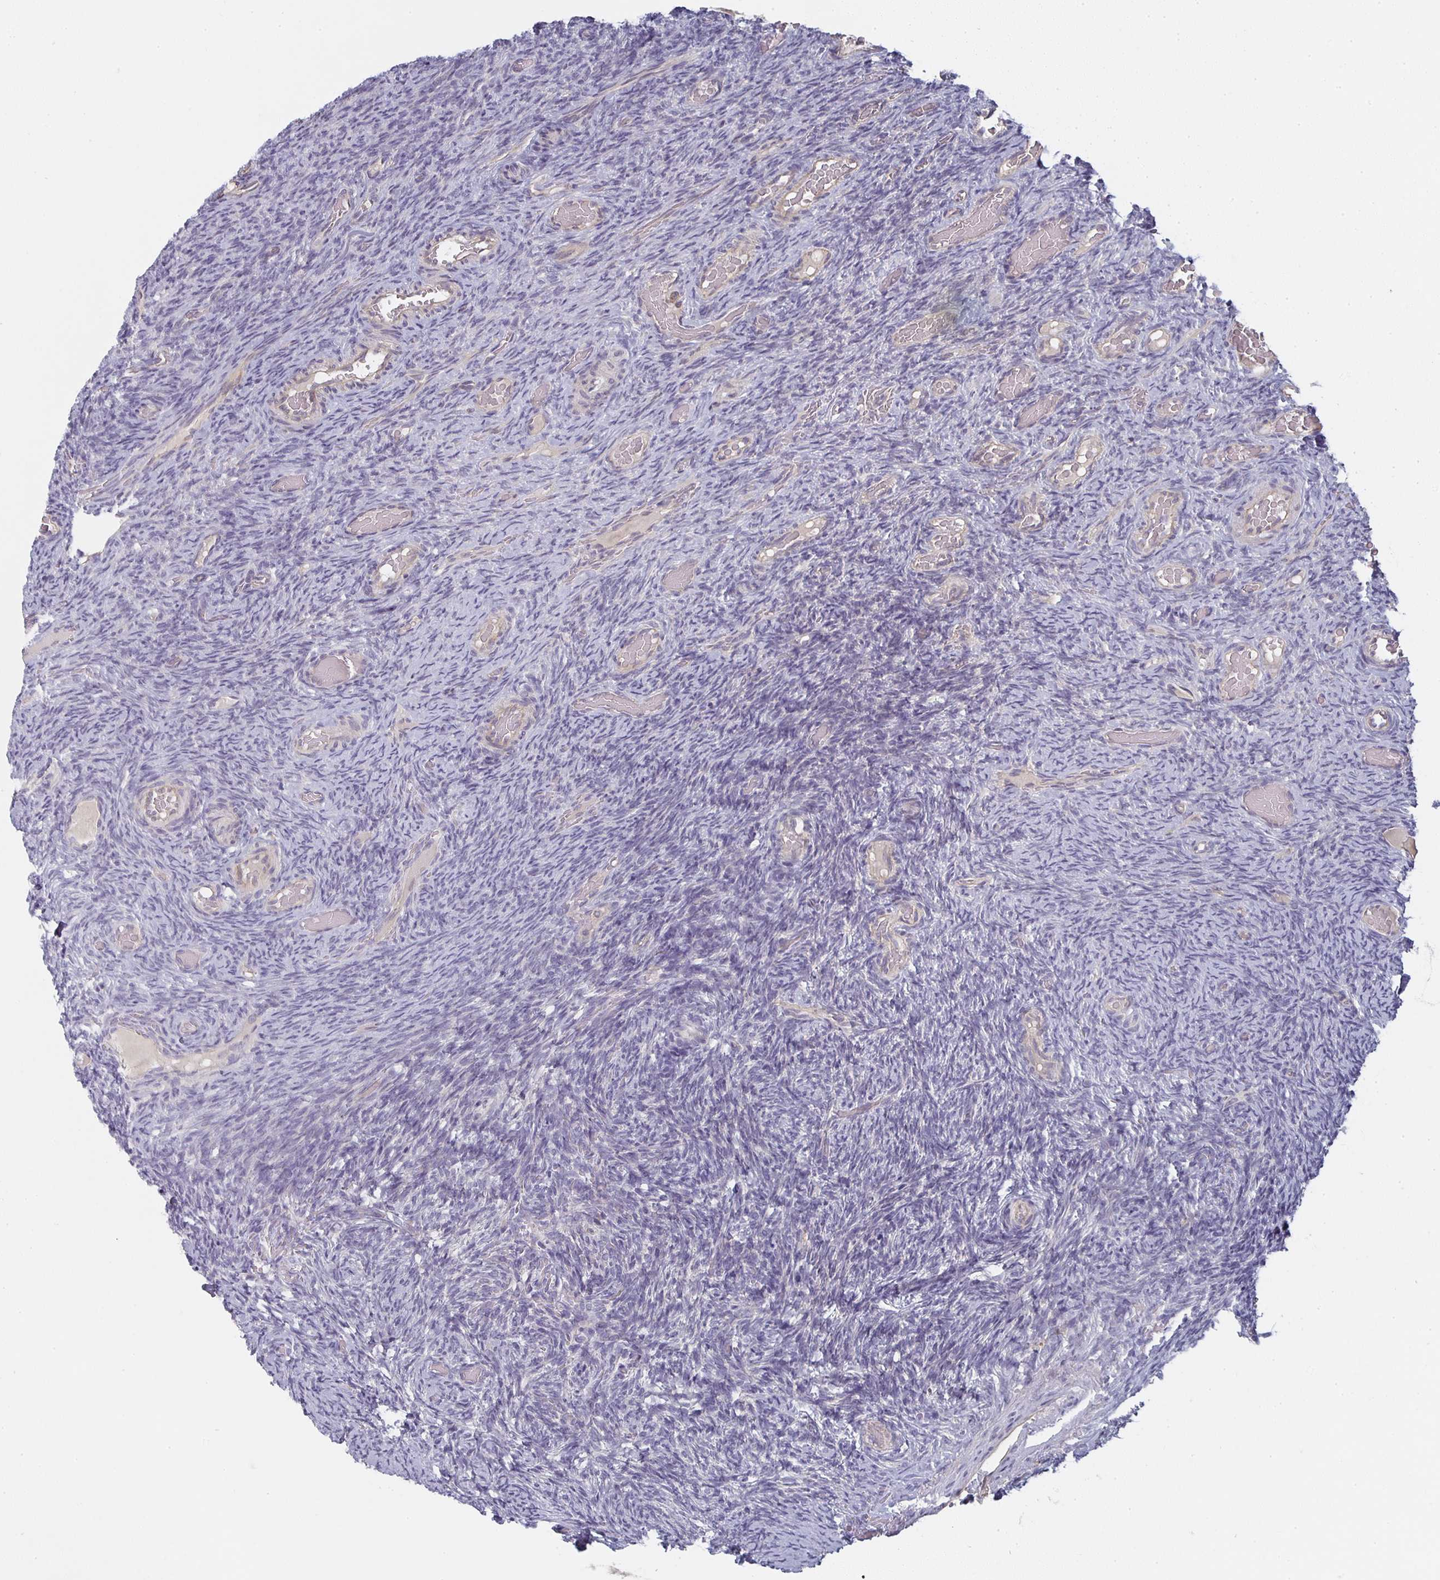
{"staining": {"intensity": "negative", "quantity": "none", "location": "none"}, "tissue": "ovary", "cell_type": "Ovarian stroma cells", "image_type": "normal", "snomed": [{"axis": "morphology", "description": "Normal tissue, NOS"}, {"axis": "topography", "description": "Ovary"}], "caption": "The photomicrograph reveals no staining of ovarian stroma cells in unremarkable ovary. (Stains: DAB IHC with hematoxylin counter stain, Microscopy: brightfield microscopy at high magnification).", "gene": "CTHRC1", "patient": {"sex": "female", "age": 34}}